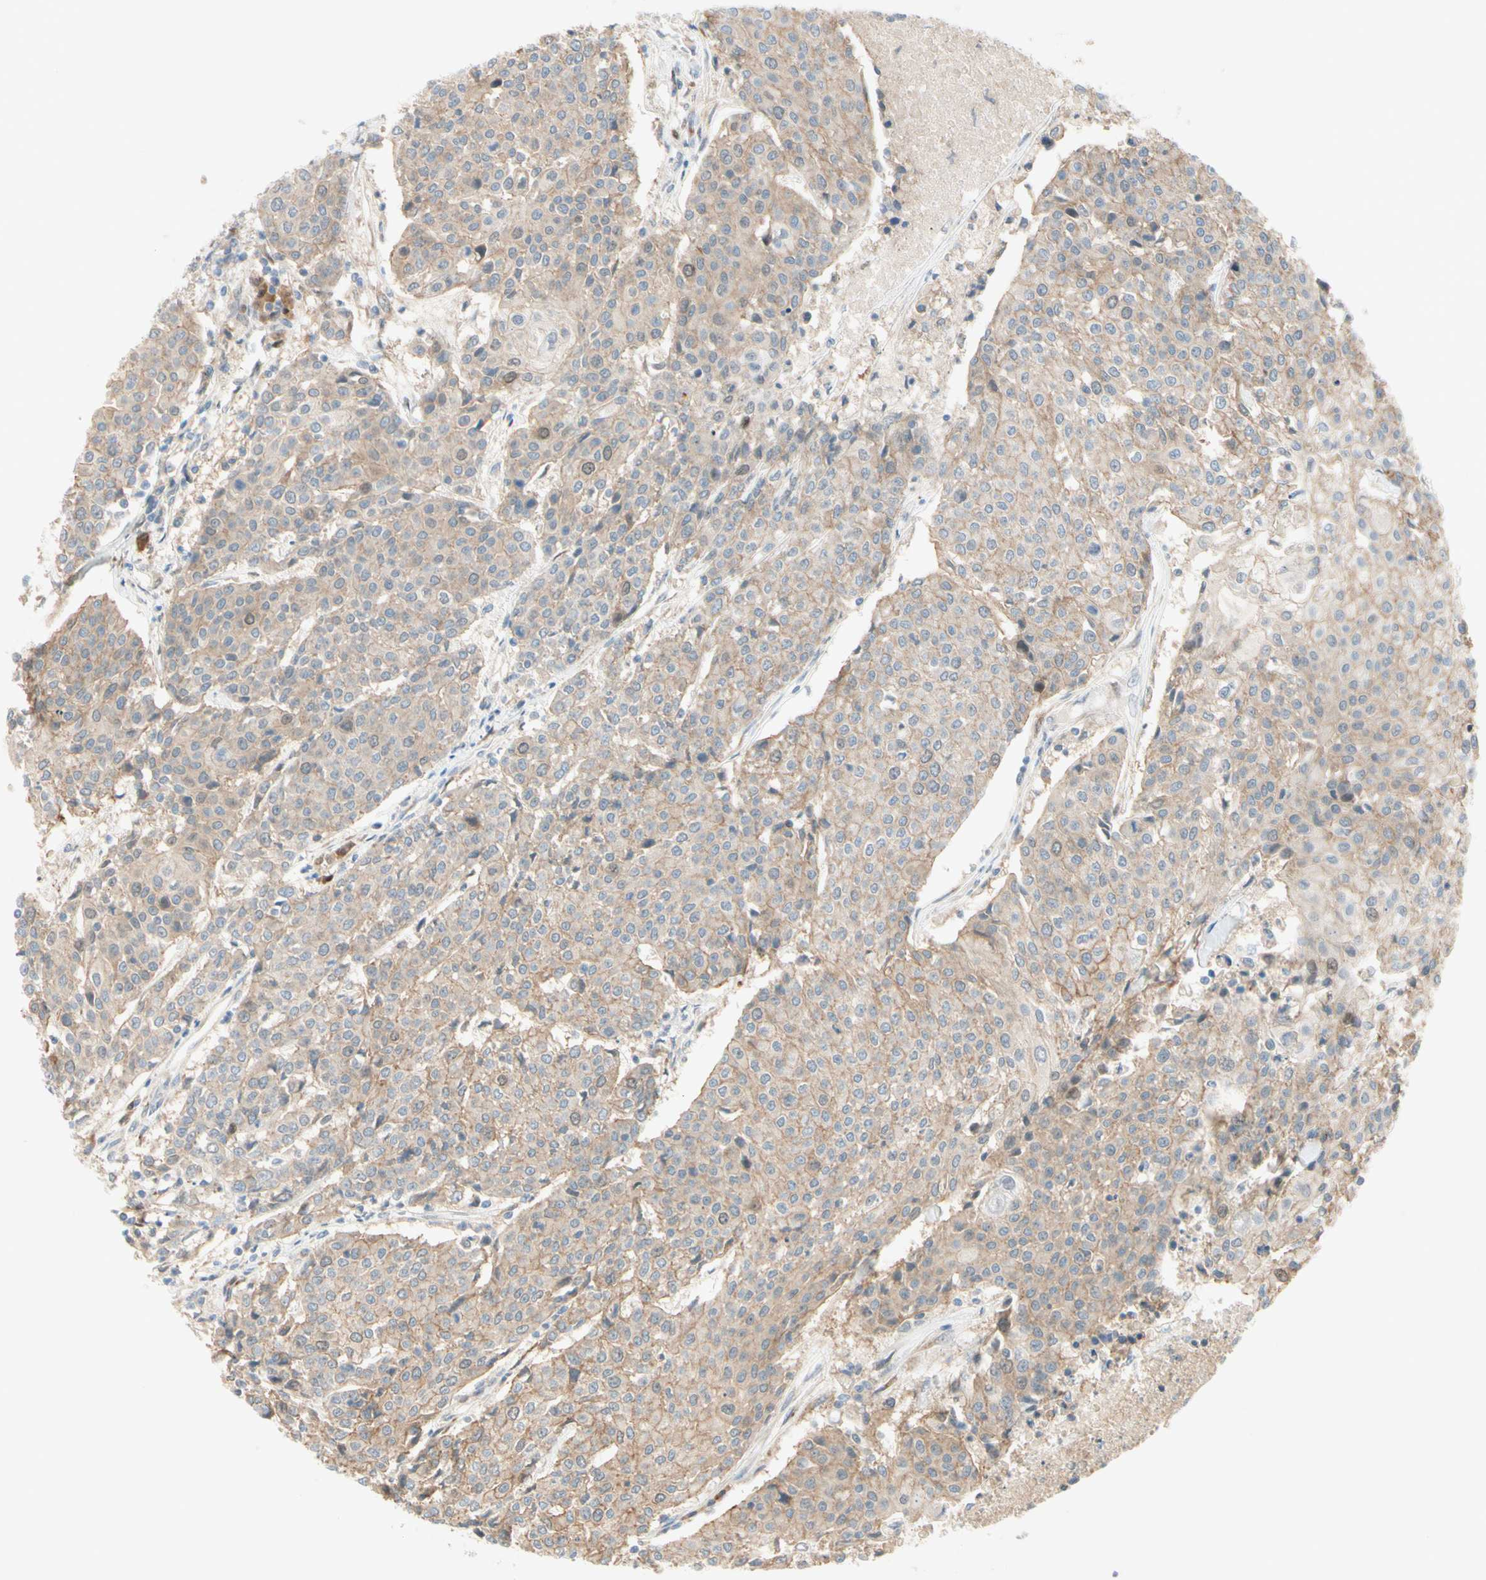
{"staining": {"intensity": "weak", "quantity": ">75%", "location": "cytoplasmic/membranous"}, "tissue": "urothelial cancer", "cell_type": "Tumor cells", "image_type": "cancer", "snomed": [{"axis": "morphology", "description": "Urothelial carcinoma, High grade"}, {"axis": "topography", "description": "Urinary bladder"}], "caption": "Immunohistochemistry (IHC) (DAB (3,3'-diaminobenzidine)) staining of urothelial carcinoma (high-grade) shows weak cytoplasmic/membranous protein positivity in approximately >75% of tumor cells. Using DAB (3,3'-diaminobenzidine) (brown) and hematoxylin (blue) stains, captured at high magnification using brightfield microscopy.", "gene": "PTTG1", "patient": {"sex": "female", "age": 85}}